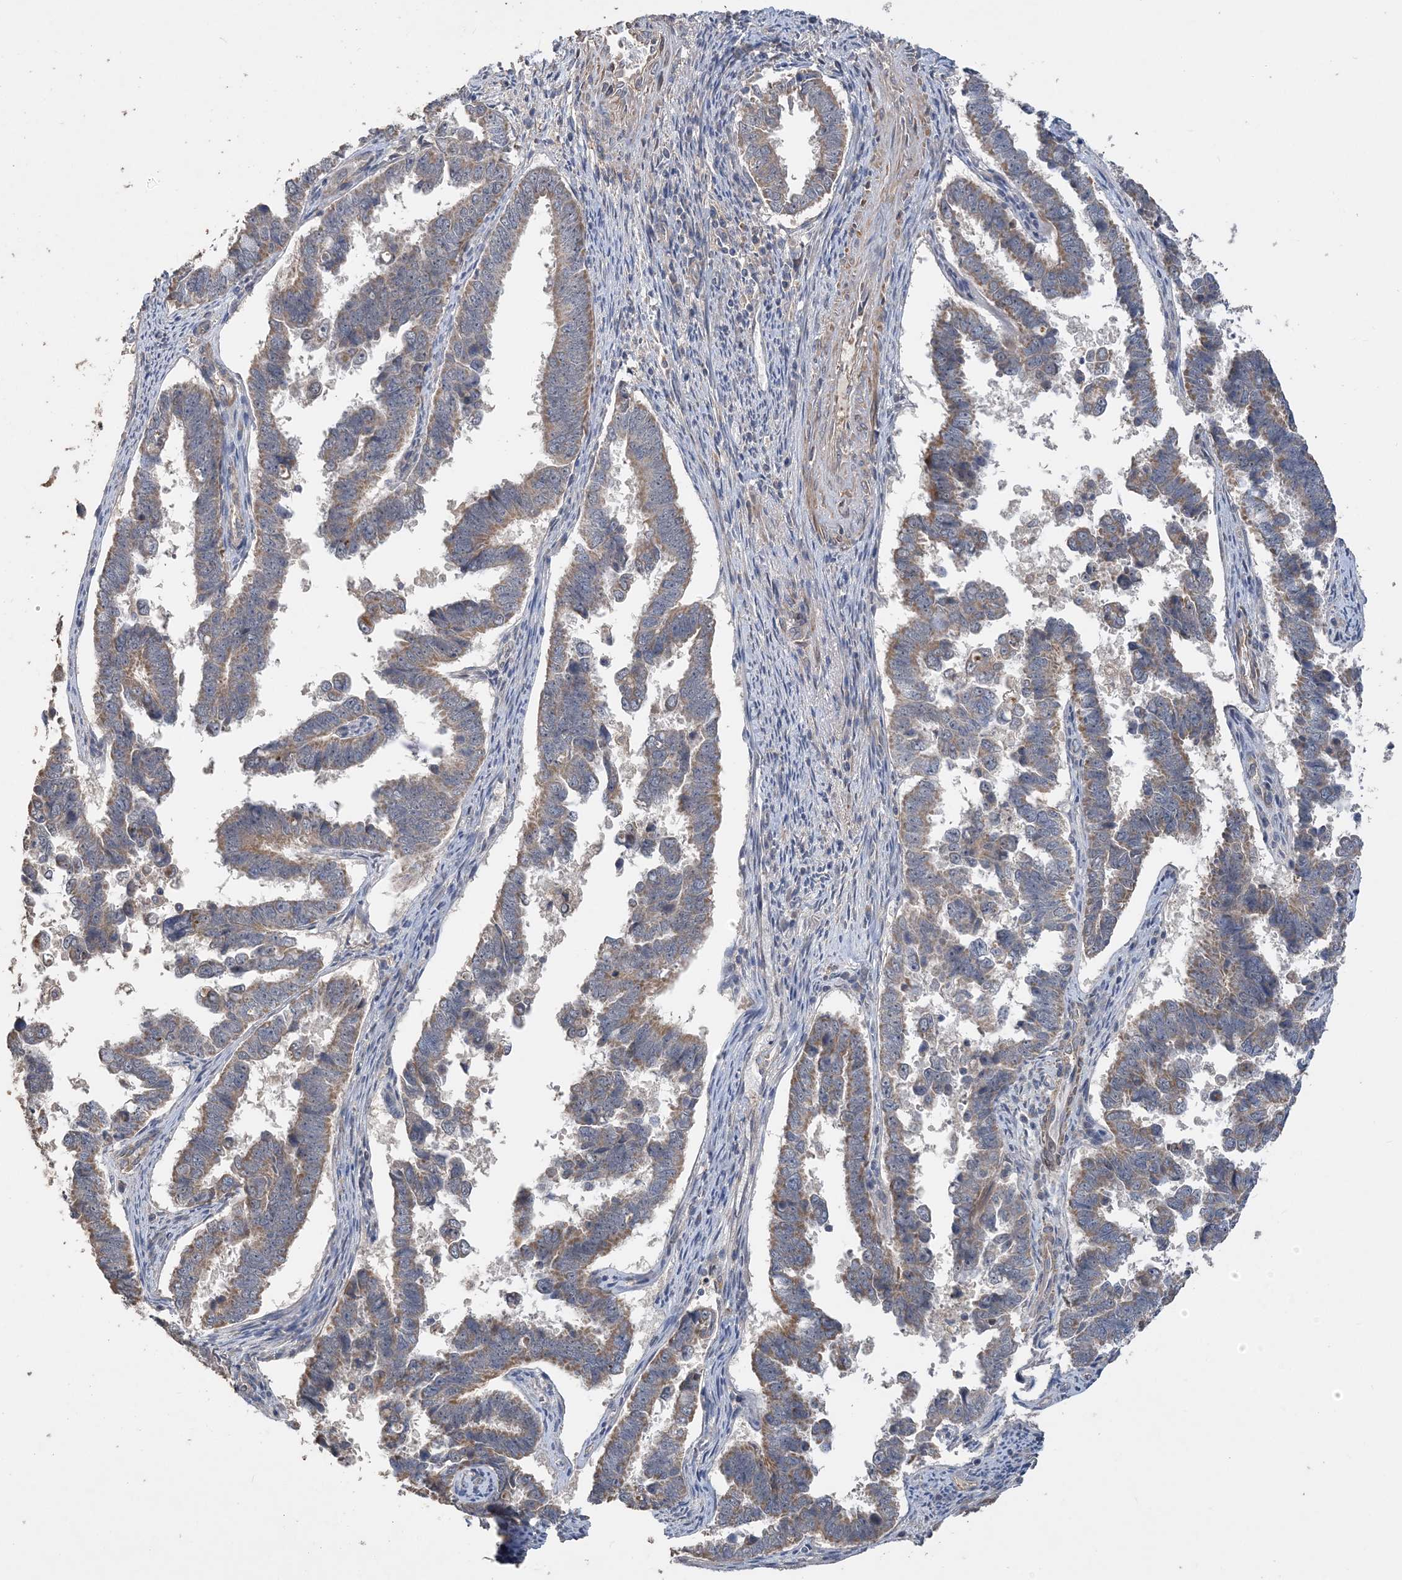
{"staining": {"intensity": "moderate", "quantity": "25%-75%", "location": "cytoplasmic/membranous"}, "tissue": "endometrial cancer", "cell_type": "Tumor cells", "image_type": "cancer", "snomed": [{"axis": "morphology", "description": "Adenocarcinoma, NOS"}, {"axis": "topography", "description": "Endometrium"}], "caption": "High-magnification brightfield microscopy of endometrial adenocarcinoma stained with DAB (brown) and counterstained with hematoxylin (blue). tumor cells exhibit moderate cytoplasmic/membranous positivity is appreciated in approximately25%-75% of cells.", "gene": "GRINA", "patient": {"sex": "female", "age": 75}}